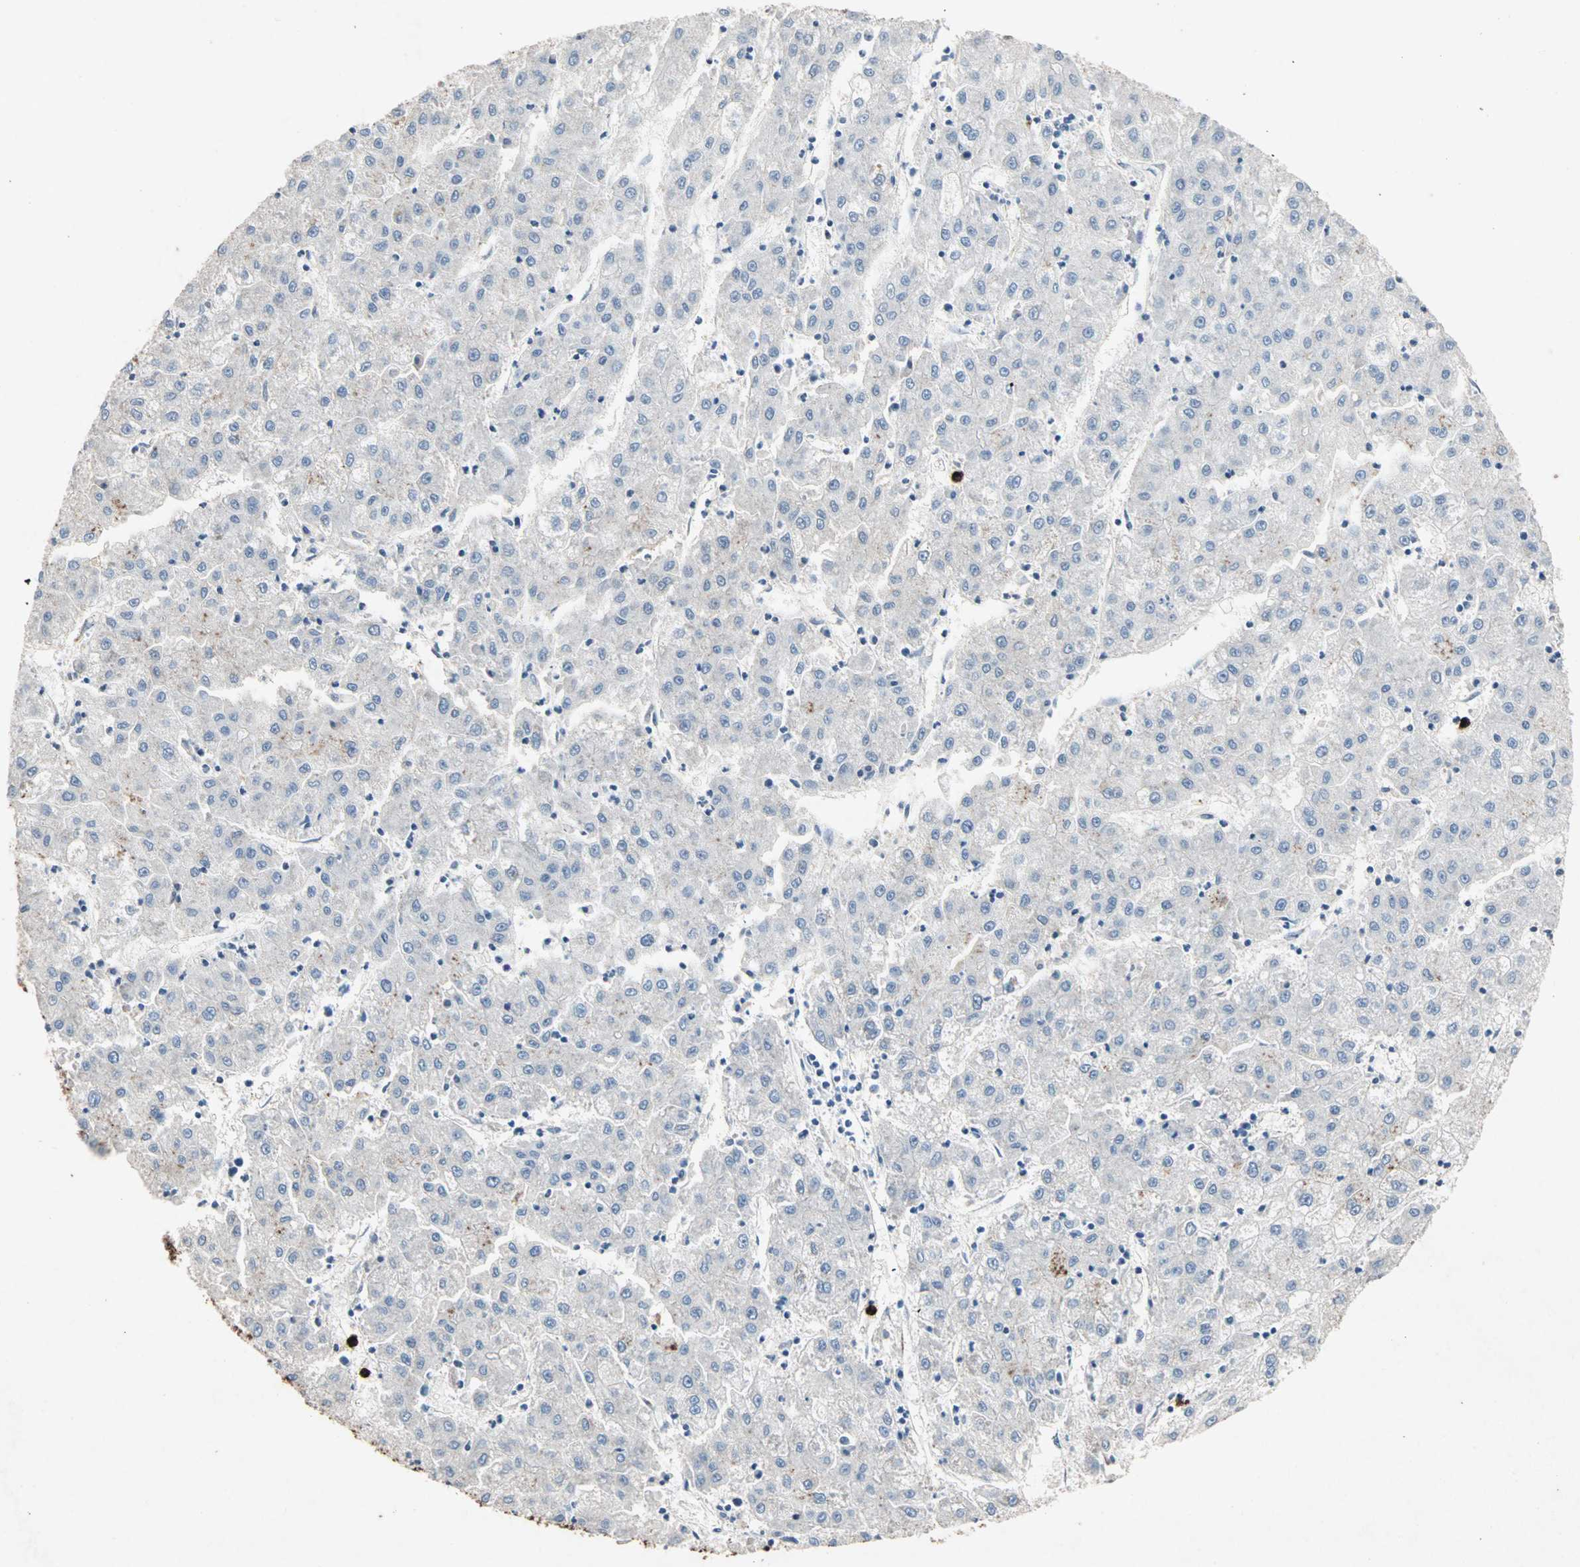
{"staining": {"intensity": "negative", "quantity": "none", "location": "none"}, "tissue": "liver cancer", "cell_type": "Tumor cells", "image_type": "cancer", "snomed": [{"axis": "morphology", "description": "Carcinoma, Hepatocellular, NOS"}, {"axis": "topography", "description": "Liver"}], "caption": "Image shows no protein staining in tumor cells of hepatocellular carcinoma (liver) tissue.", "gene": "CEACAM6", "patient": {"sex": "male", "age": 72}}